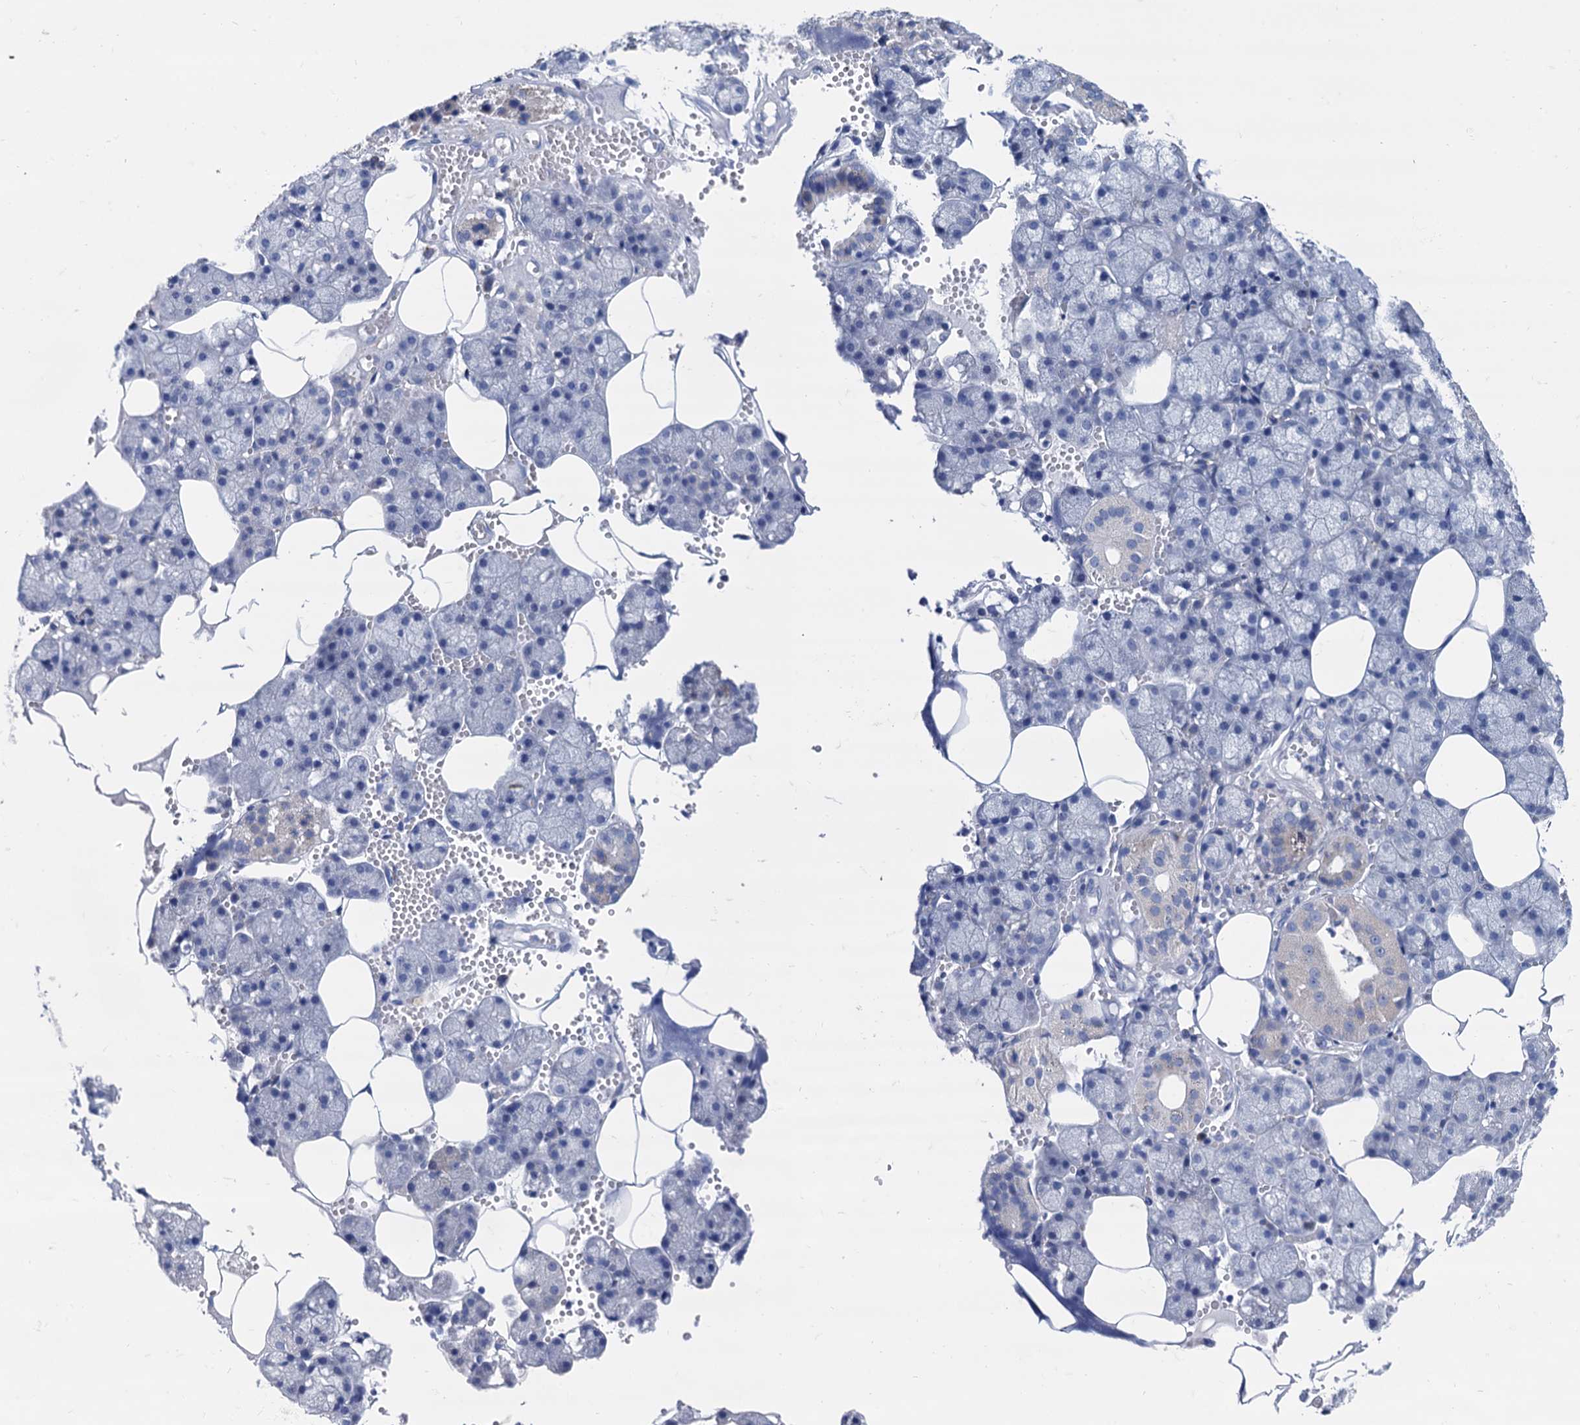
{"staining": {"intensity": "negative", "quantity": "none", "location": "none"}, "tissue": "salivary gland", "cell_type": "Glandular cells", "image_type": "normal", "snomed": [{"axis": "morphology", "description": "Normal tissue, NOS"}, {"axis": "topography", "description": "Salivary gland"}], "caption": "IHC of benign salivary gland reveals no expression in glandular cells.", "gene": "FOXR2", "patient": {"sex": "male", "age": 62}}